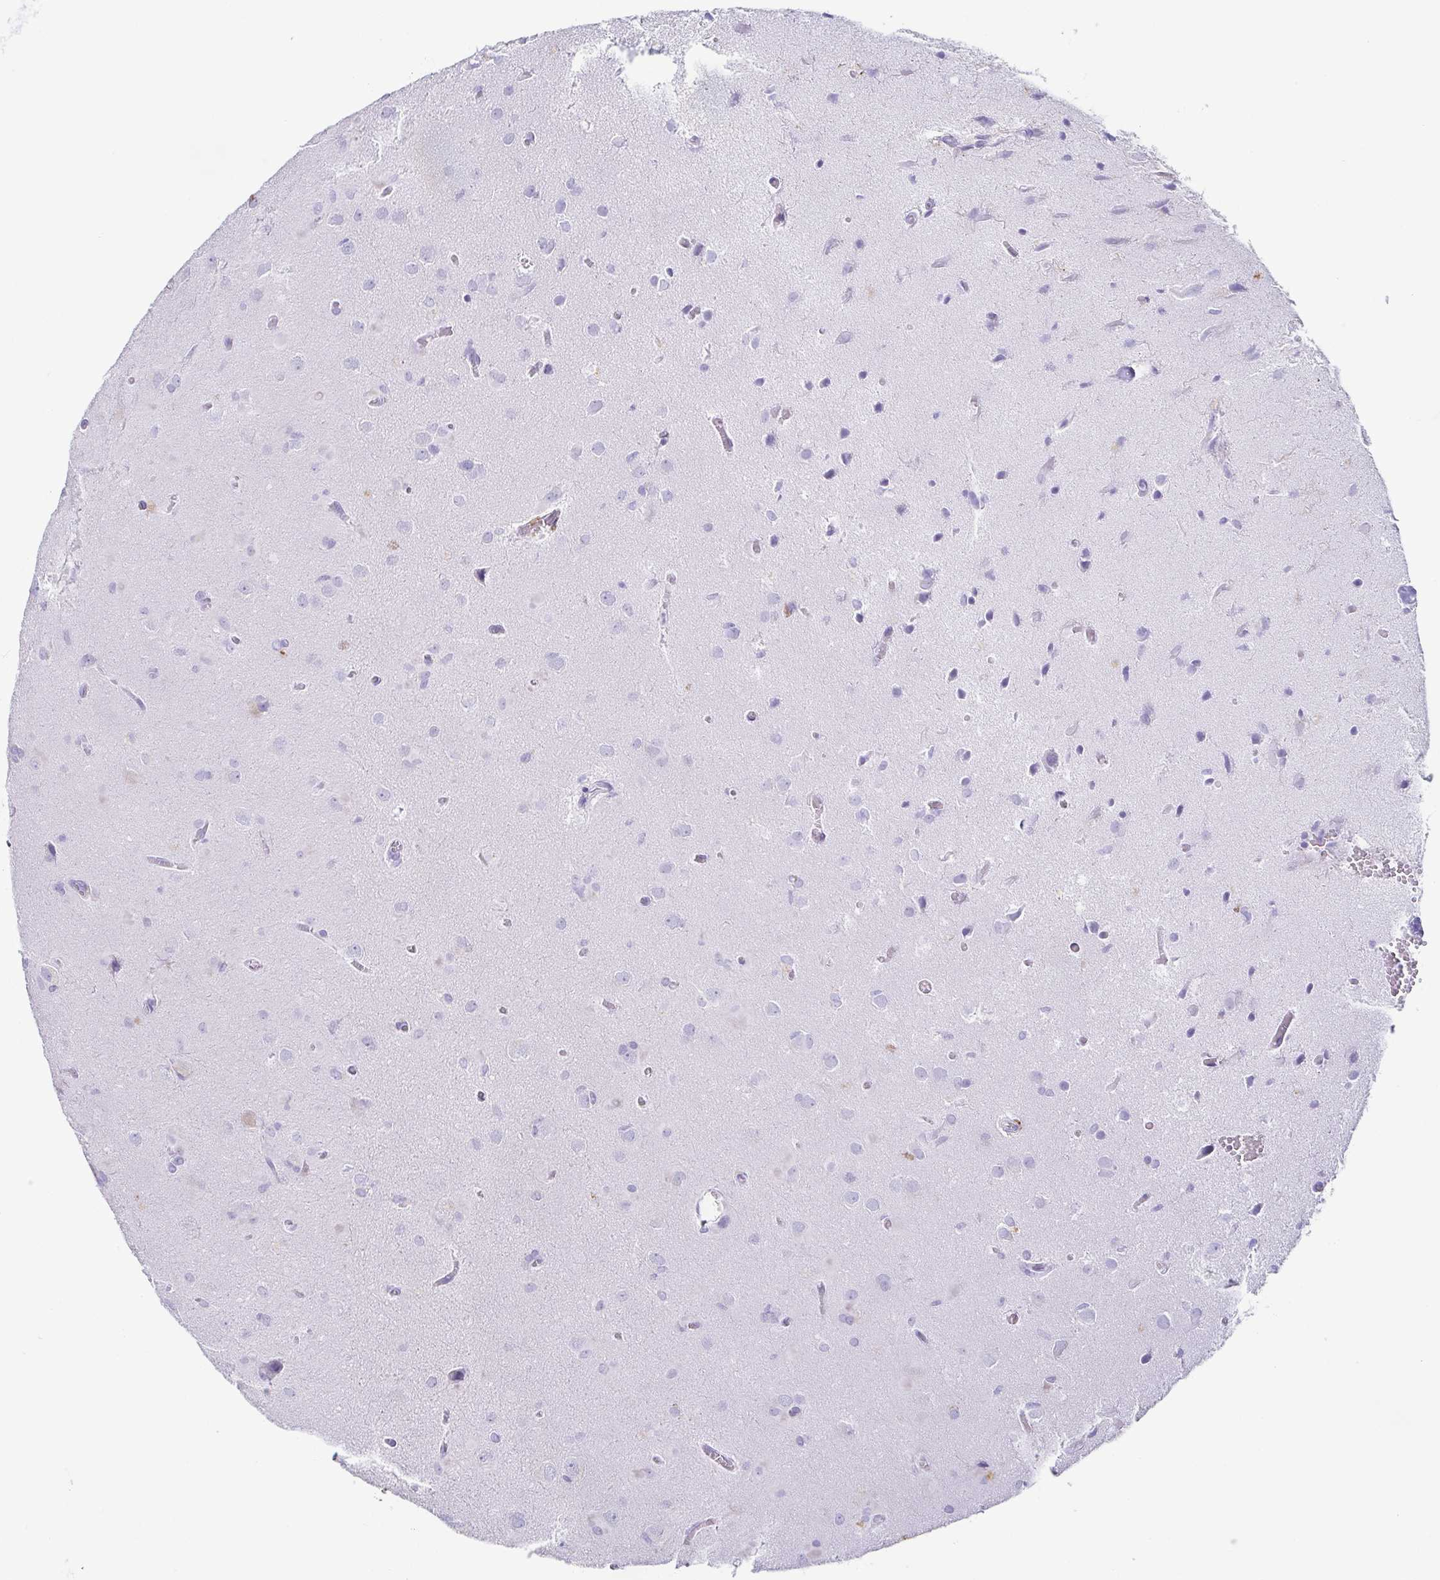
{"staining": {"intensity": "negative", "quantity": "none", "location": "none"}, "tissue": "glioma", "cell_type": "Tumor cells", "image_type": "cancer", "snomed": [{"axis": "morphology", "description": "Glioma, malignant, Low grade"}, {"axis": "topography", "description": "Brain"}], "caption": "There is no significant positivity in tumor cells of malignant low-grade glioma.", "gene": "CD164L2", "patient": {"sex": "male", "age": 58}}